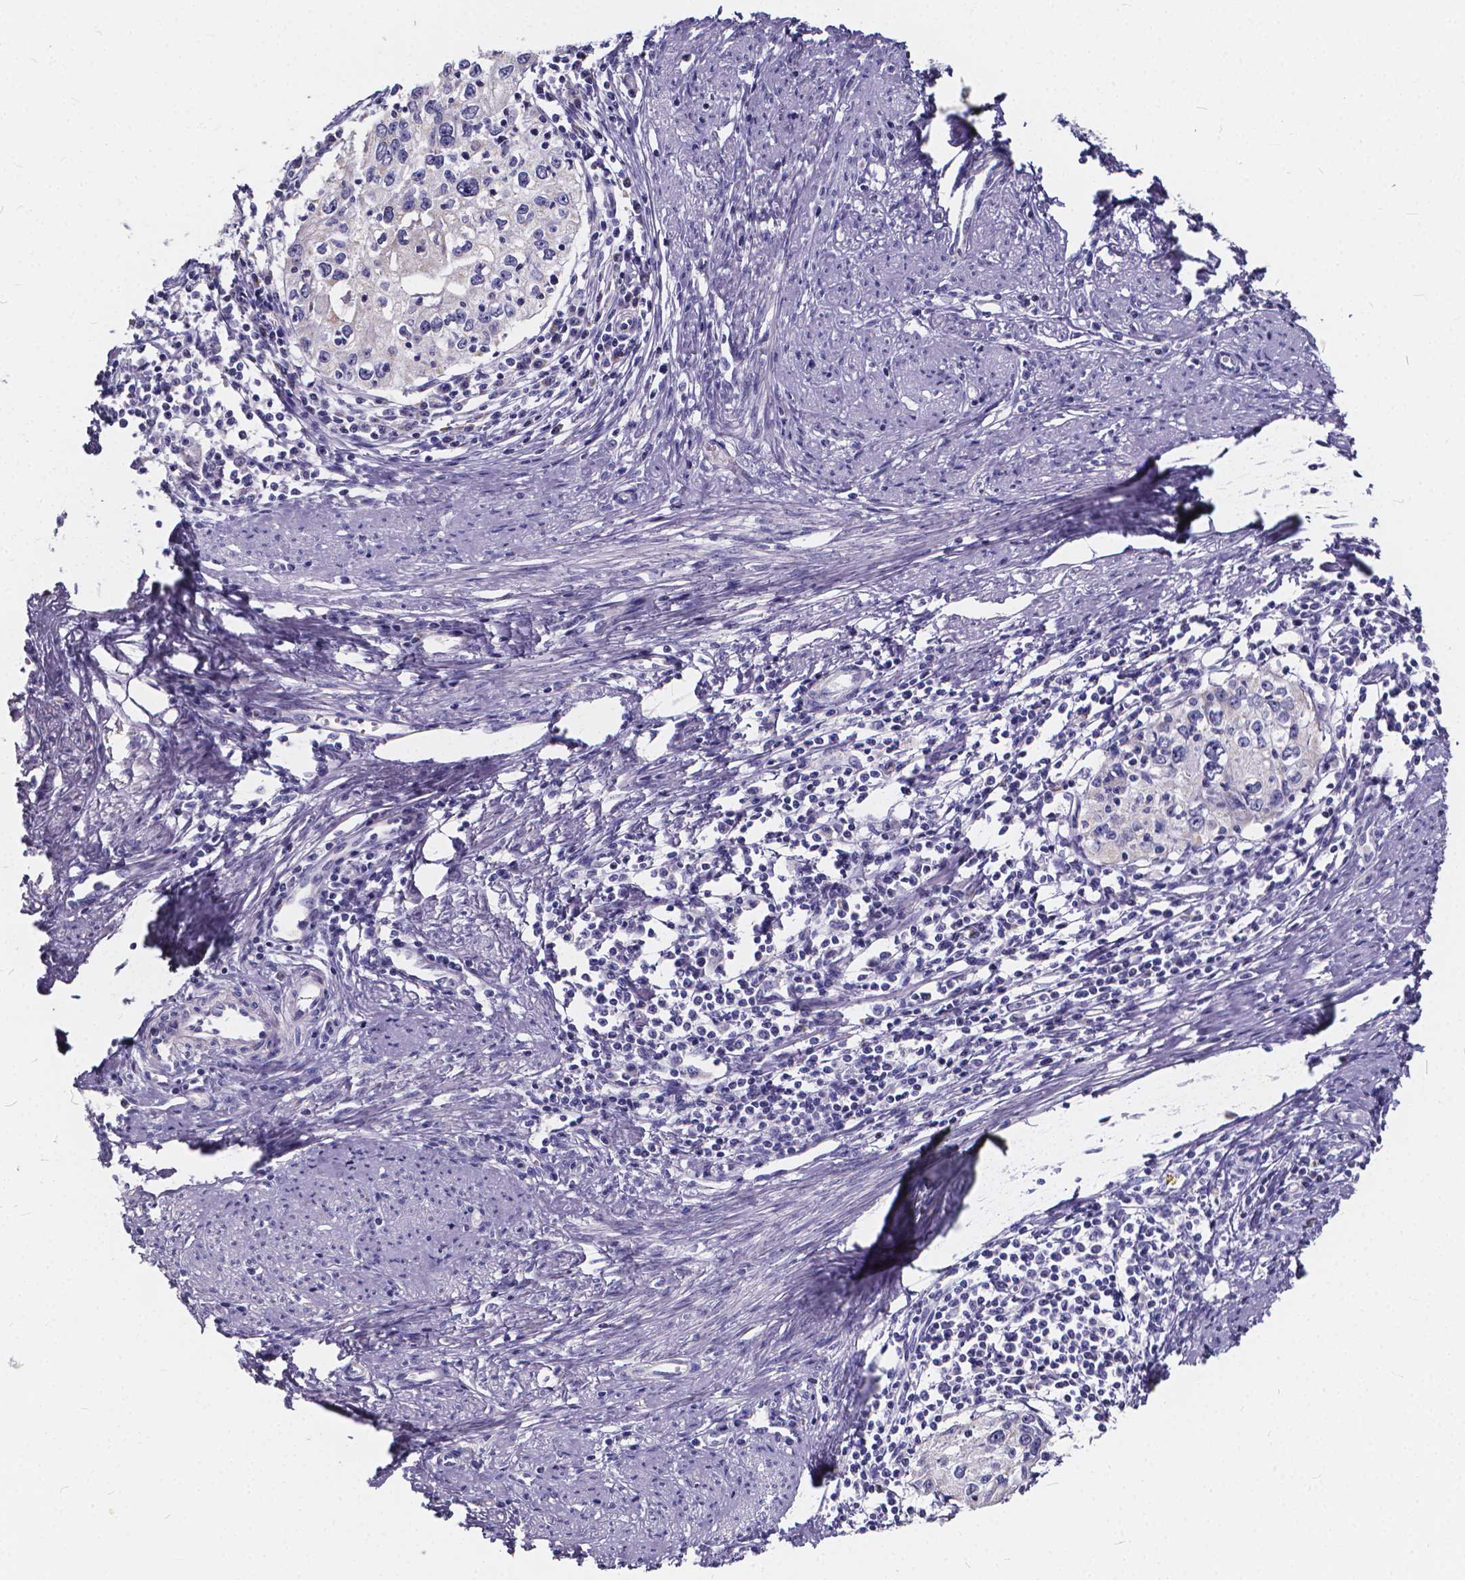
{"staining": {"intensity": "negative", "quantity": "none", "location": "none"}, "tissue": "cervical cancer", "cell_type": "Tumor cells", "image_type": "cancer", "snomed": [{"axis": "morphology", "description": "Squamous cell carcinoma, NOS"}, {"axis": "topography", "description": "Cervix"}], "caption": "The photomicrograph displays no staining of tumor cells in cervical squamous cell carcinoma.", "gene": "SPEF2", "patient": {"sex": "female", "age": 40}}